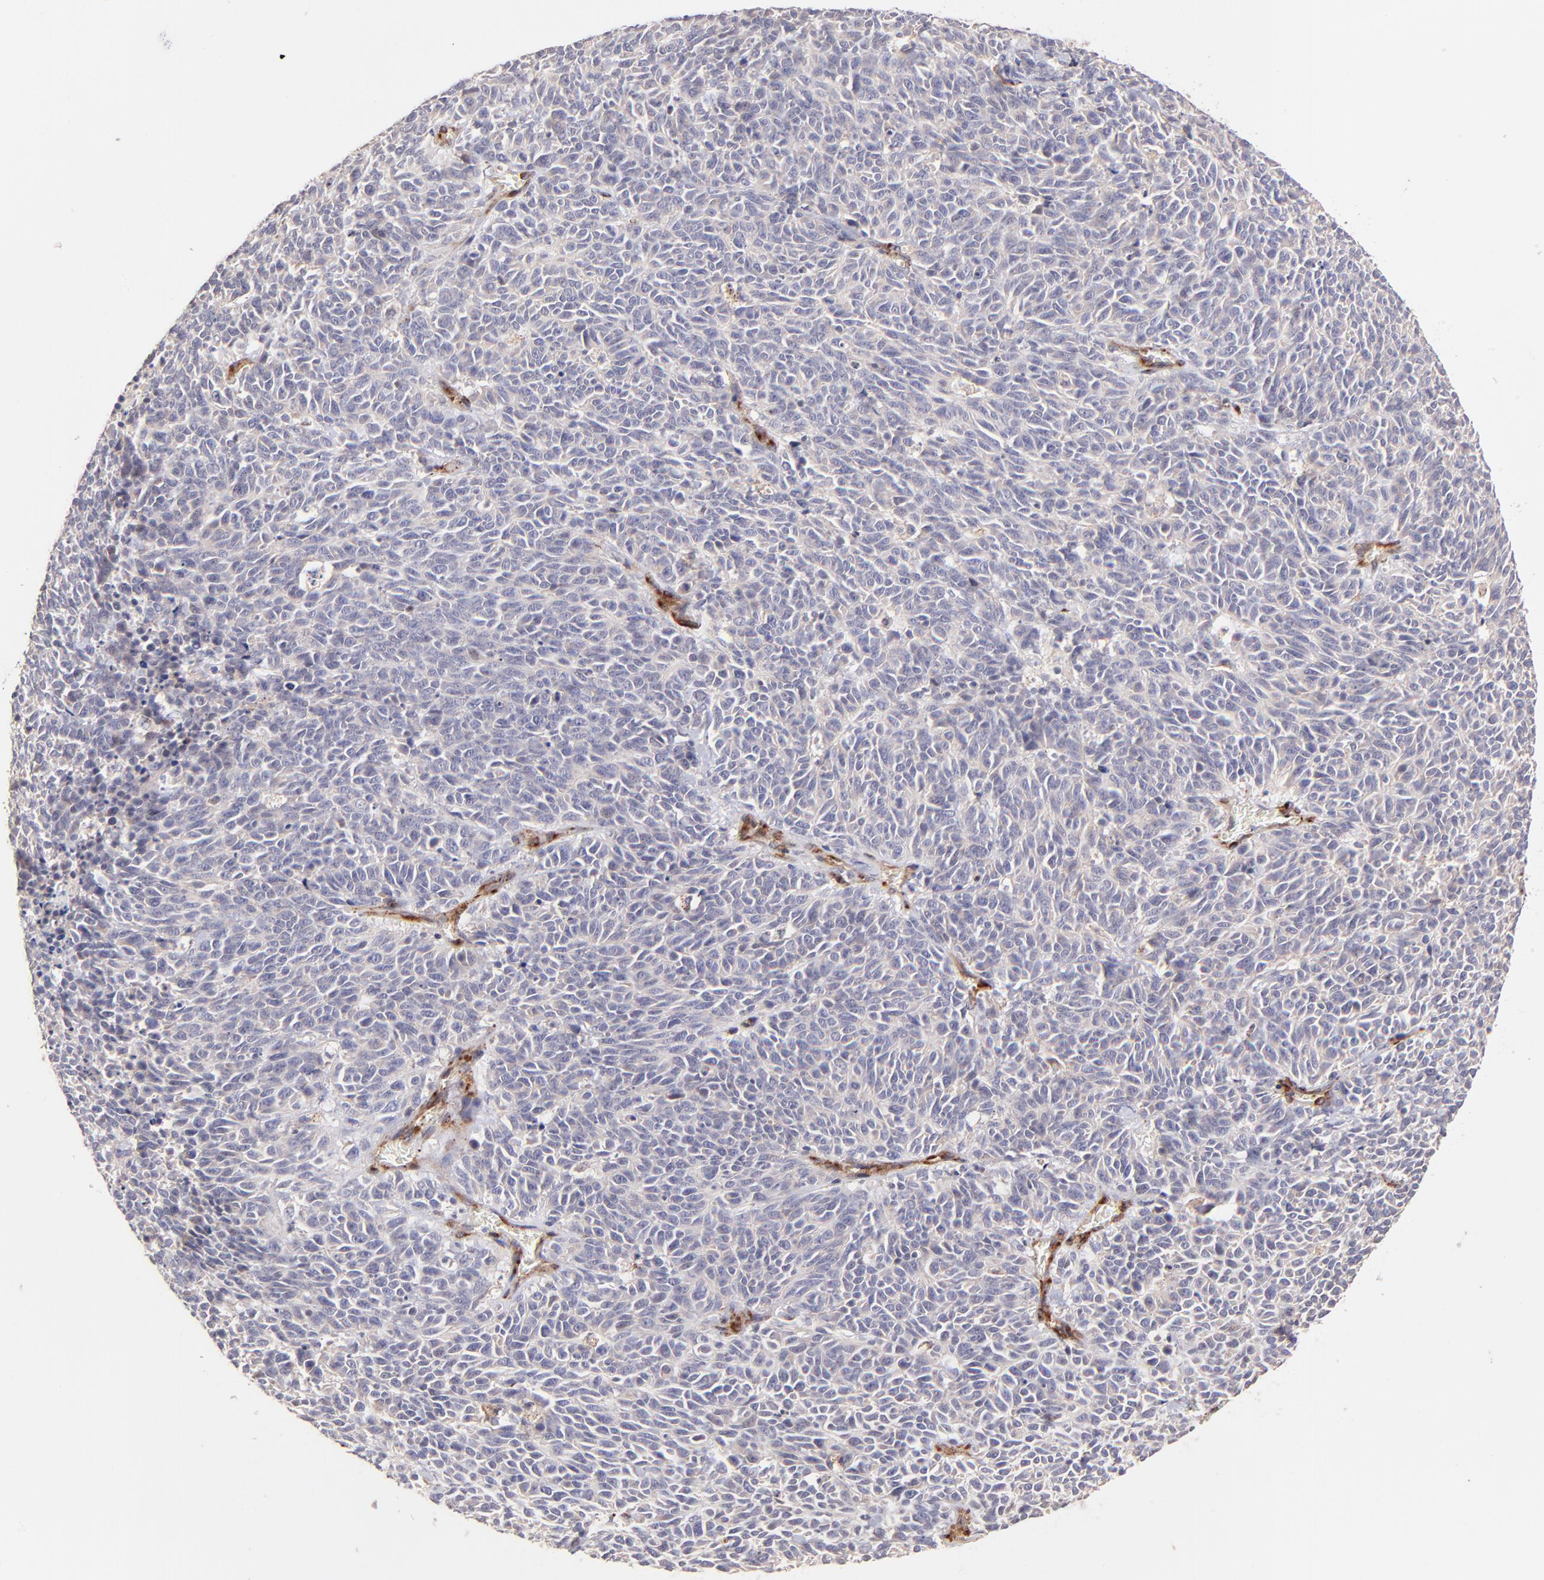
{"staining": {"intensity": "negative", "quantity": "none", "location": "none"}, "tissue": "lung cancer", "cell_type": "Tumor cells", "image_type": "cancer", "snomed": [{"axis": "morphology", "description": "Neoplasm, malignant, NOS"}, {"axis": "topography", "description": "Lung"}], "caption": "Tumor cells show no significant protein staining in lung neoplasm (malignant).", "gene": "SPARC", "patient": {"sex": "female", "age": 58}}